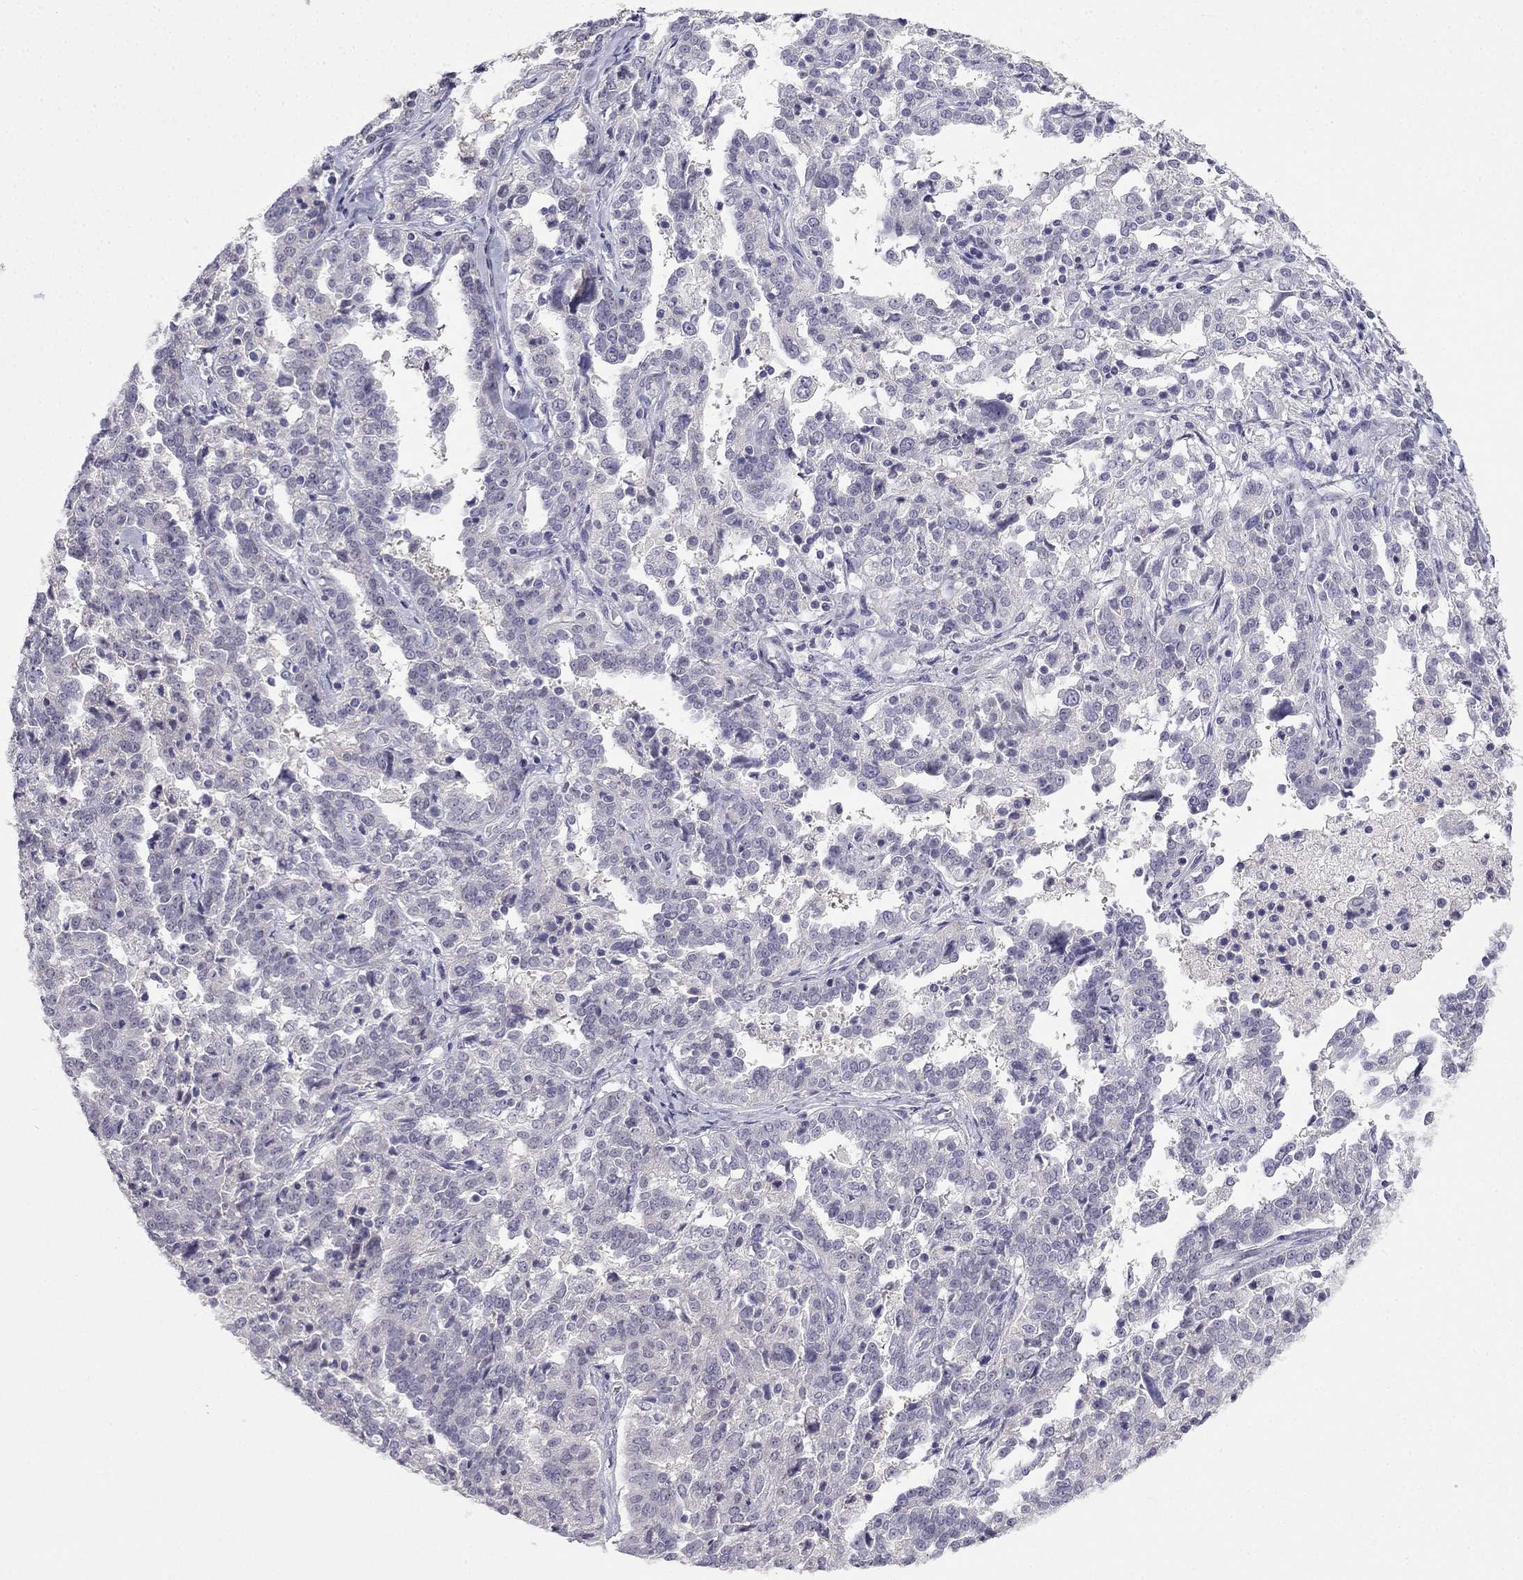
{"staining": {"intensity": "negative", "quantity": "none", "location": "none"}, "tissue": "ovarian cancer", "cell_type": "Tumor cells", "image_type": "cancer", "snomed": [{"axis": "morphology", "description": "Cystadenocarcinoma, serous, NOS"}, {"axis": "topography", "description": "Ovary"}], "caption": "There is no significant staining in tumor cells of ovarian cancer (serous cystadenocarcinoma).", "gene": "C16orf89", "patient": {"sex": "female", "age": 67}}